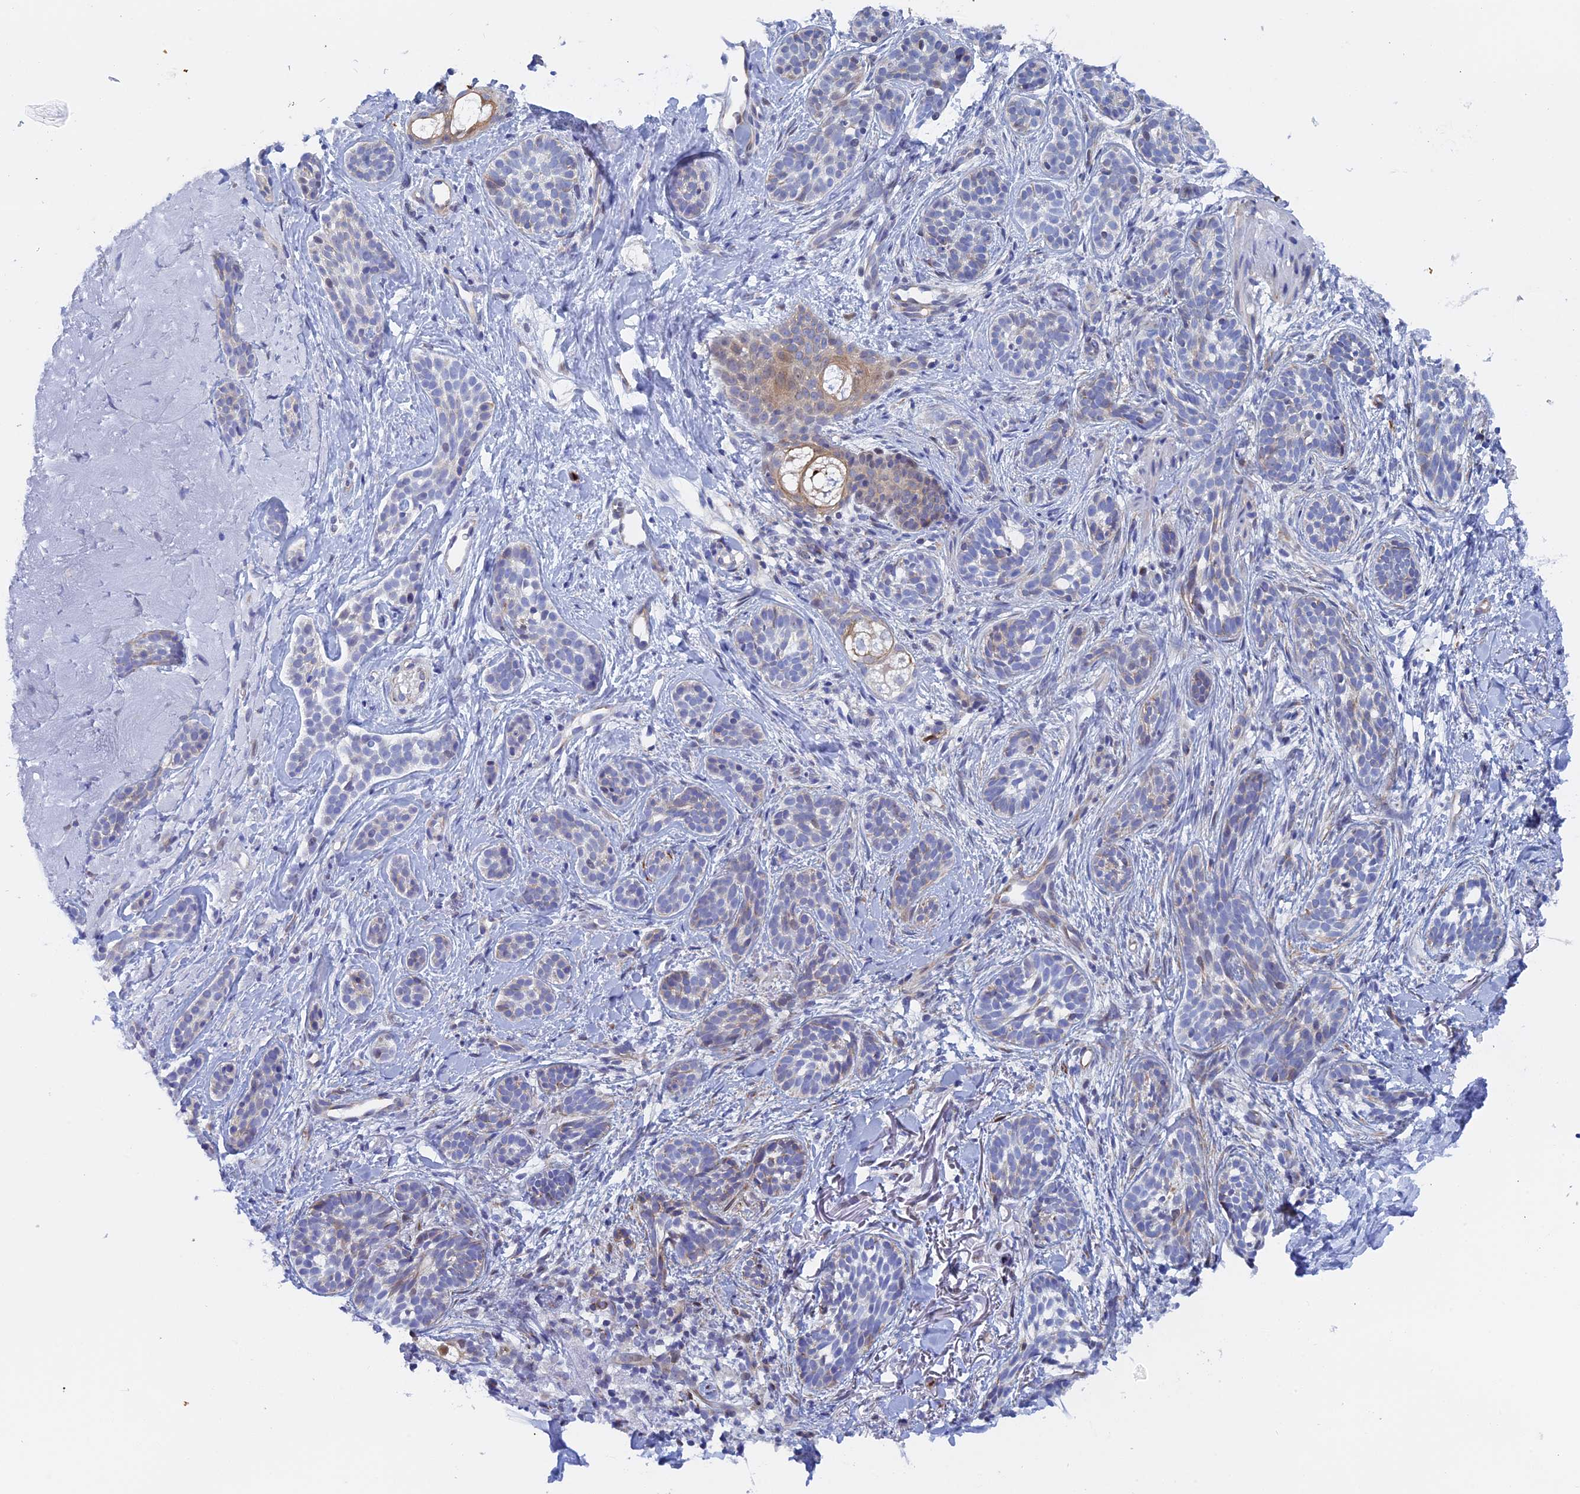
{"staining": {"intensity": "negative", "quantity": "none", "location": "none"}, "tissue": "skin cancer", "cell_type": "Tumor cells", "image_type": "cancer", "snomed": [{"axis": "morphology", "description": "Basal cell carcinoma"}, {"axis": "topography", "description": "Skin"}], "caption": "A high-resolution photomicrograph shows IHC staining of skin cancer, which shows no significant positivity in tumor cells.", "gene": "SLC26A1", "patient": {"sex": "male", "age": 71}}